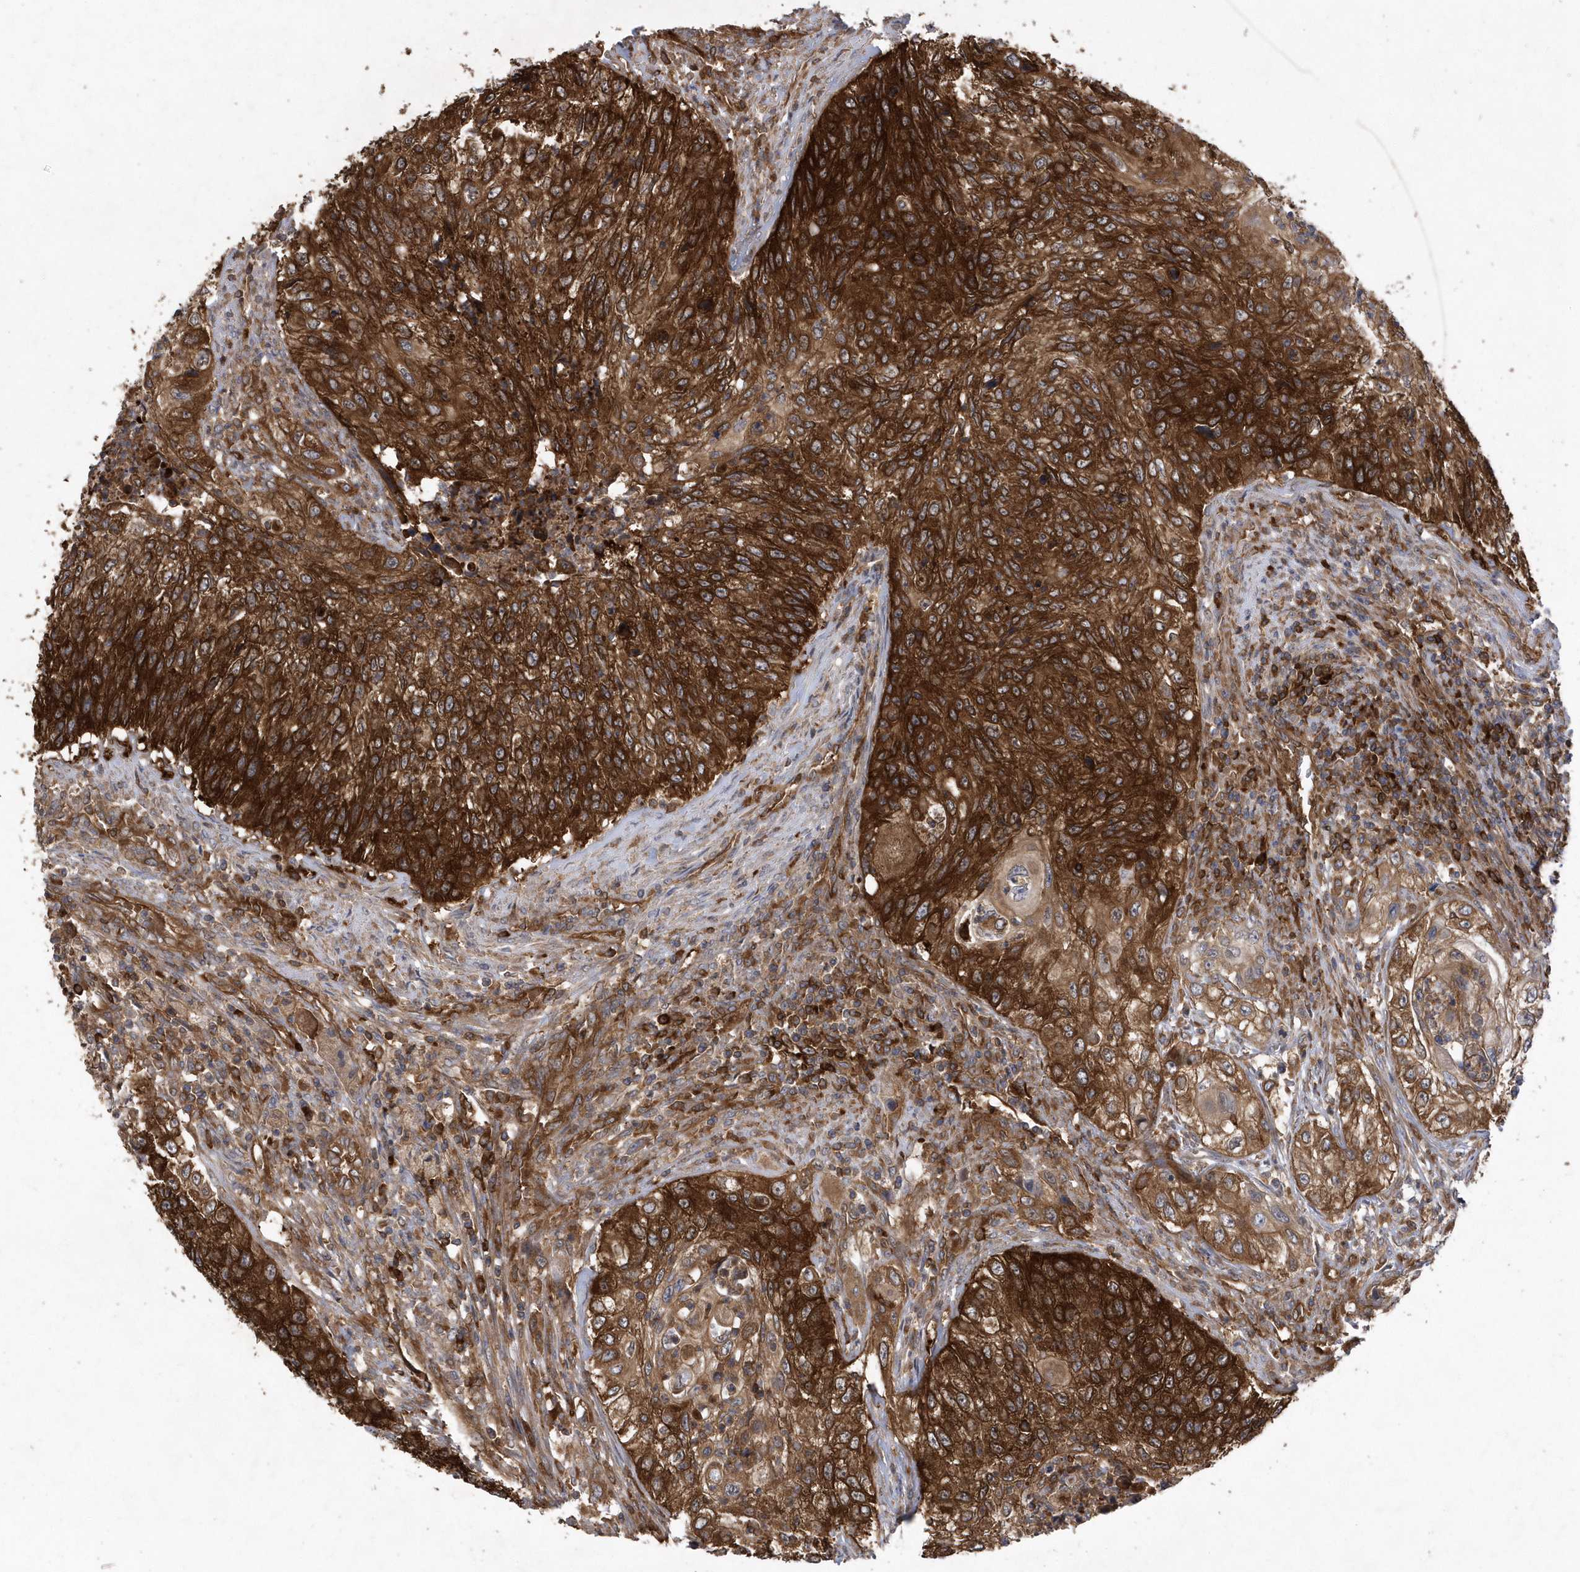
{"staining": {"intensity": "strong", "quantity": ">75%", "location": "cytoplasmic/membranous"}, "tissue": "urothelial cancer", "cell_type": "Tumor cells", "image_type": "cancer", "snomed": [{"axis": "morphology", "description": "Urothelial carcinoma, High grade"}, {"axis": "topography", "description": "Urinary bladder"}], "caption": "High-power microscopy captured an immunohistochemistry photomicrograph of urothelial carcinoma (high-grade), revealing strong cytoplasmic/membranous positivity in about >75% of tumor cells. Ihc stains the protein of interest in brown and the nuclei are stained blue.", "gene": "PAICS", "patient": {"sex": "female", "age": 60}}